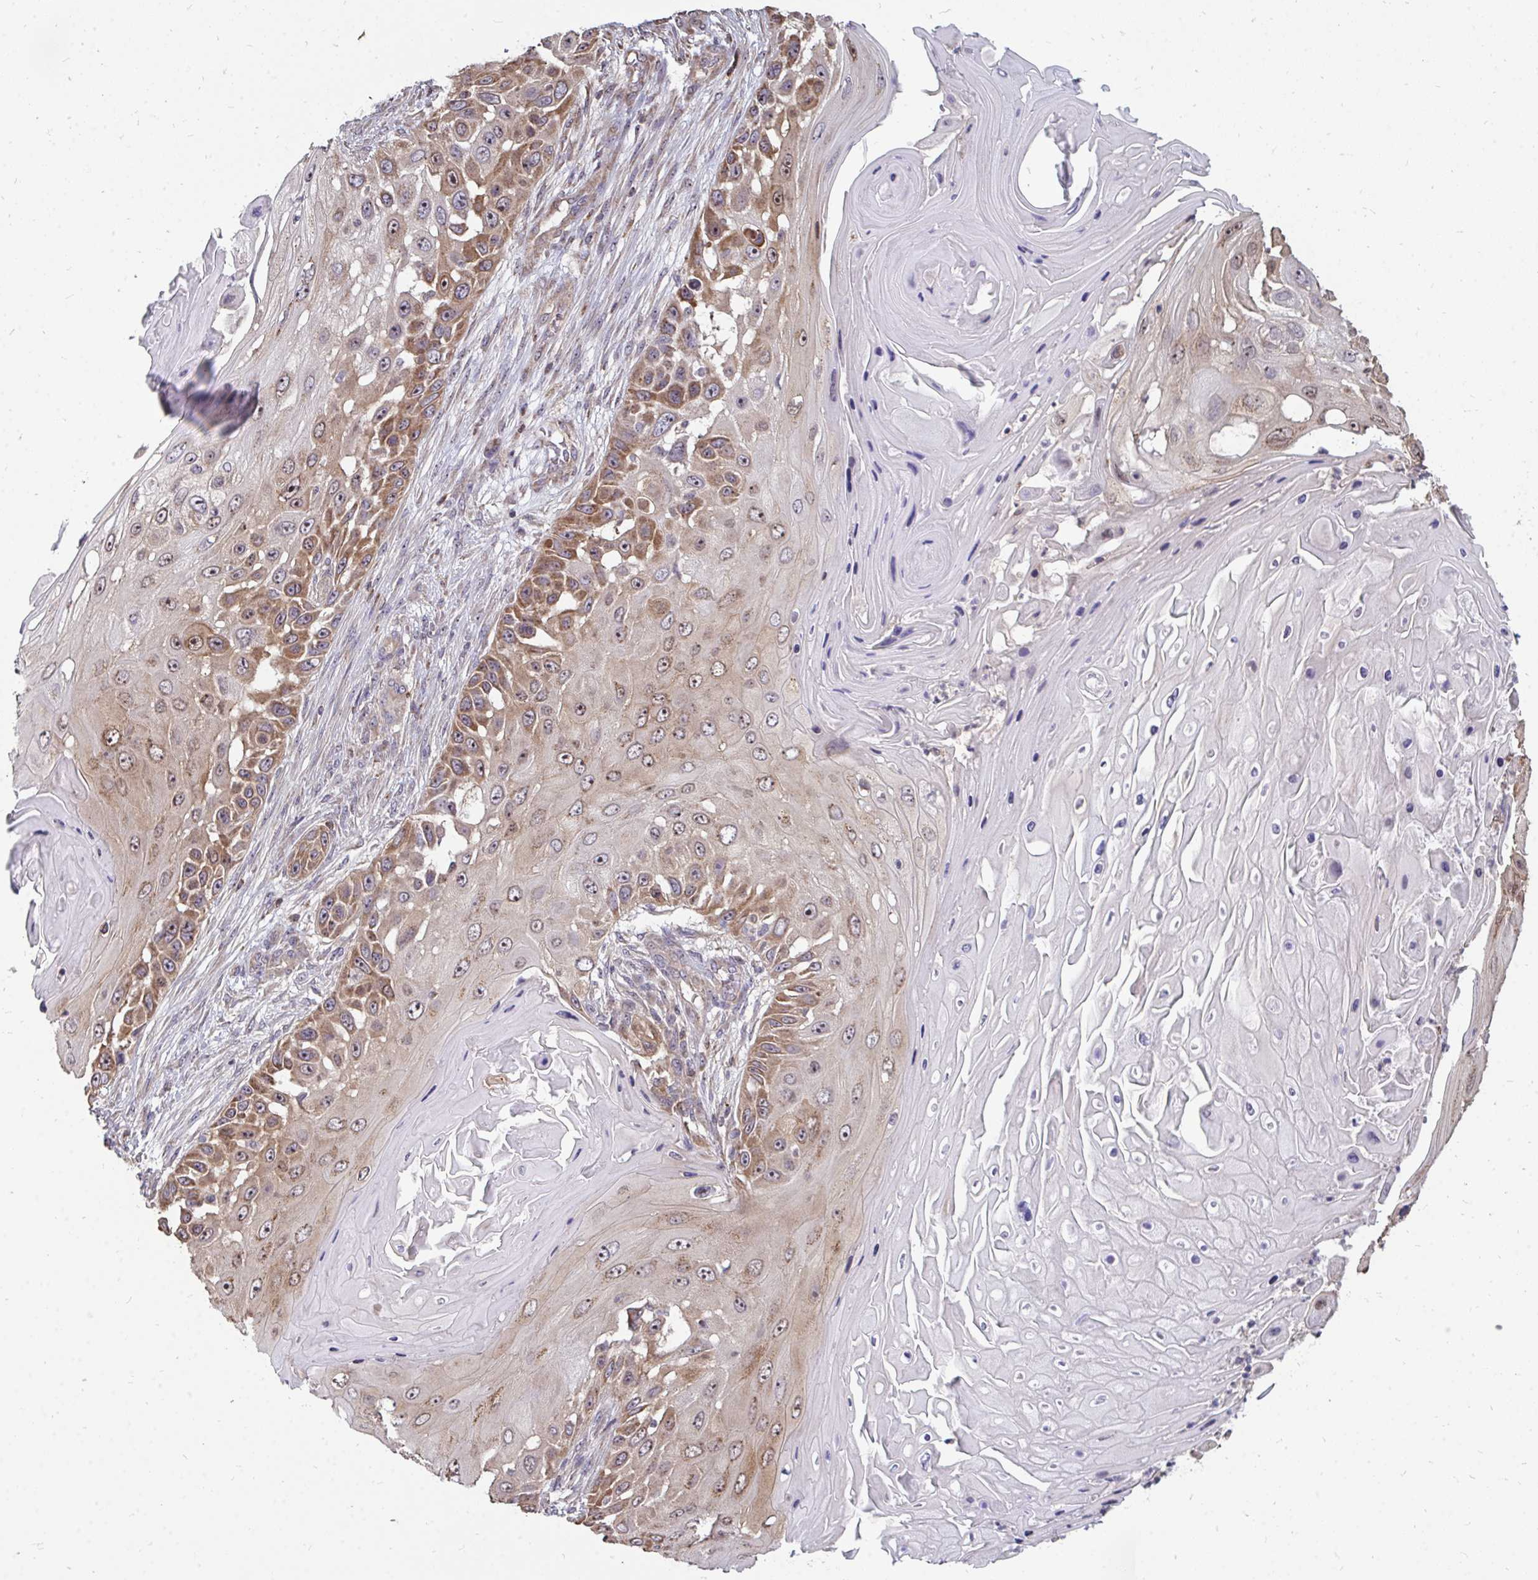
{"staining": {"intensity": "moderate", "quantity": "25%-75%", "location": "cytoplasmic/membranous"}, "tissue": "skin cancer", "cell_type": "Tumor cells", "image_type": "cancer", "snomed": [{"axis": "morphology", "description": "Squamous cell carcinoma, NOS"}, {"axis": "topography", "description": "Skin"}], "caption": "Moderate cytoplasmic/membranous positivity for a protein is seen in approximately 25%-75% of tumor cells of squamous cell carcinoma (skin) using immunohistochemistry (IHC).", "gene": "DNAJA2", "patient": {"sex": "female", "age": 44}}